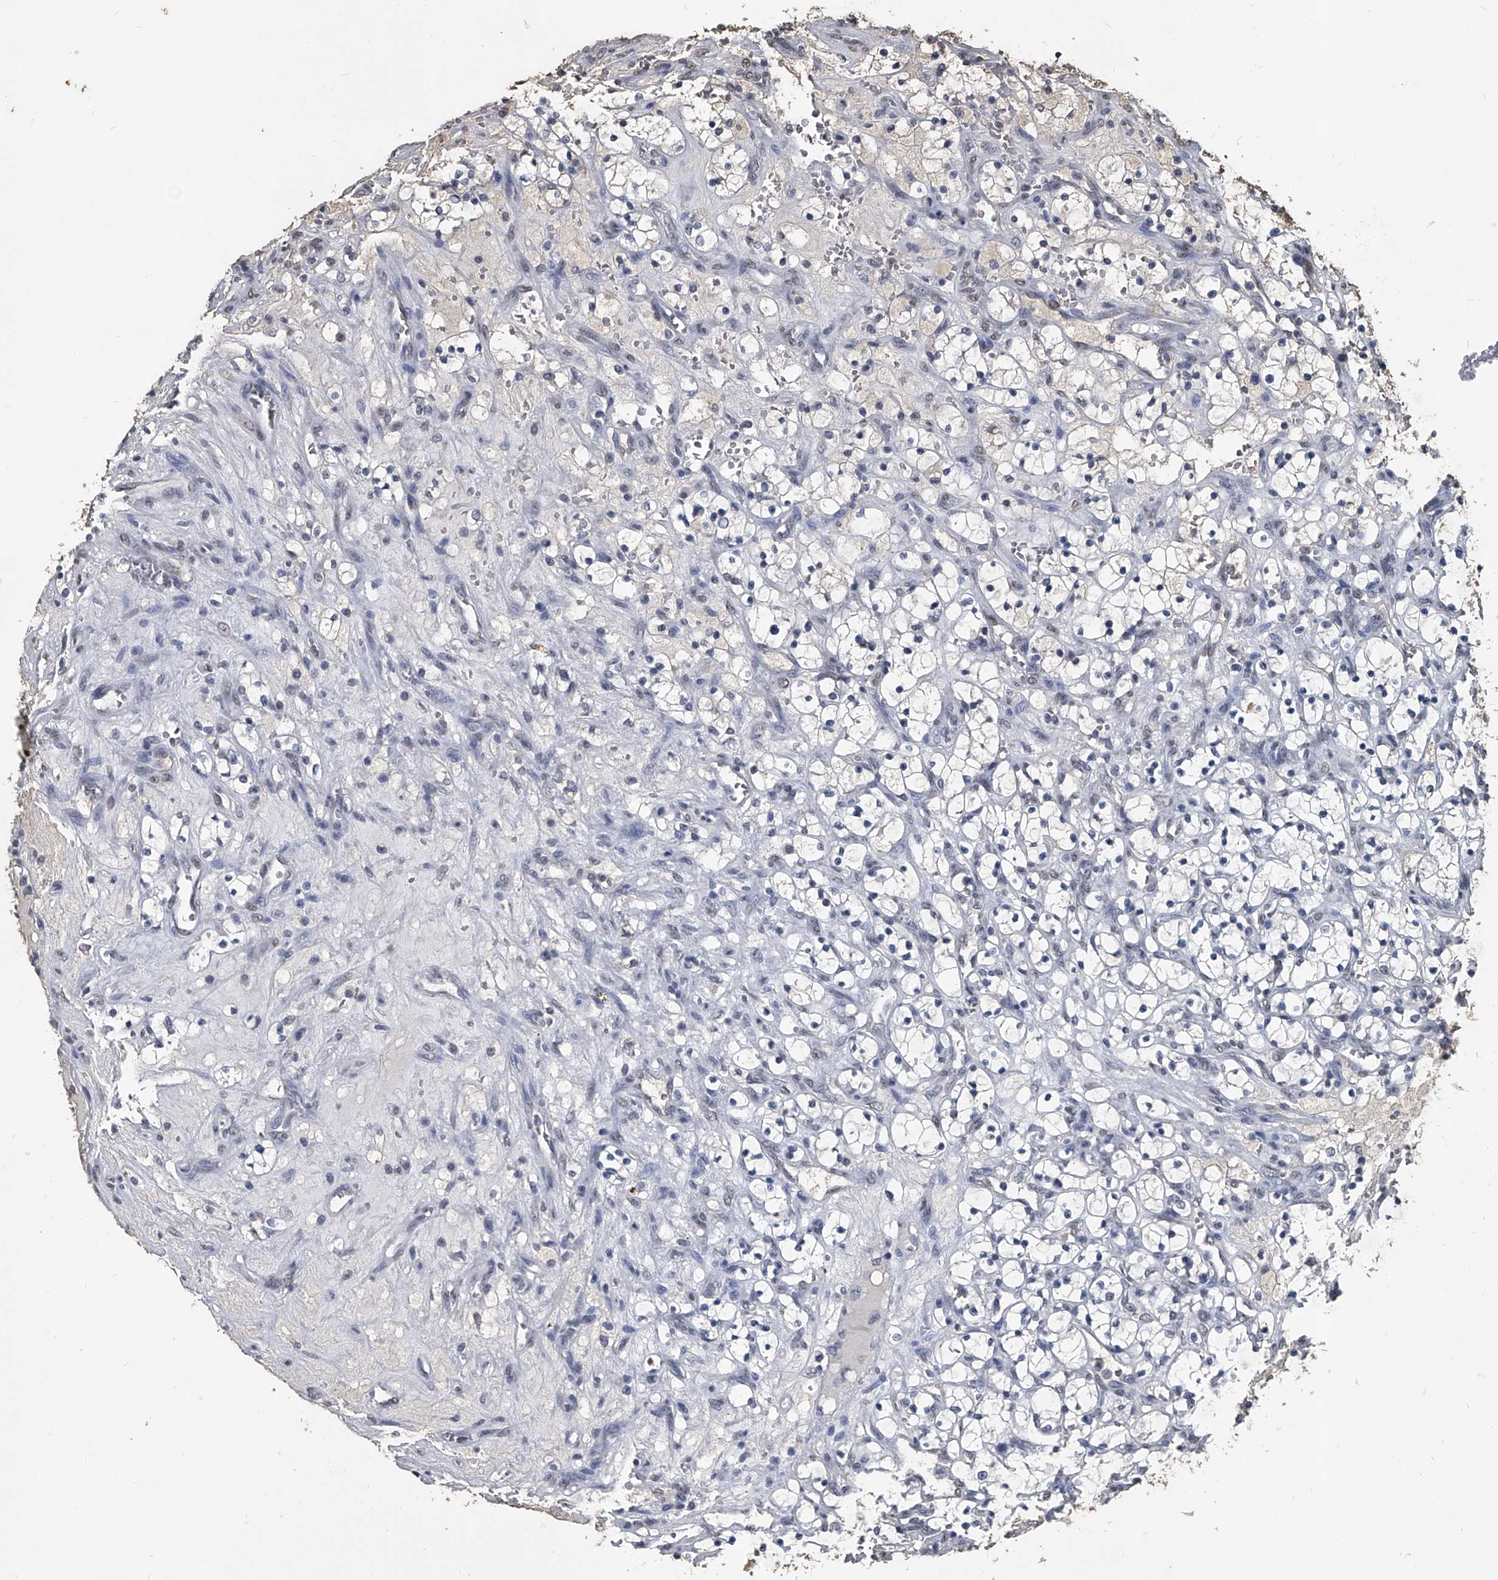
{"staining": {"intensity": "negative", "quantity": "none", "location": "none"}, "tissue": "renal cancer", "cell_type": "Tumor cells", "image_type": "cancer", "snomed": [{"axis": "morphology", "description": "Adenocarcinoma, NOS"}, {"axis": "topography", "description": "Kidney"}], "caption": "Immunohistochemistry of renal cancer (adenocarcinoma) exhibits no positivity in tumor cells. (DAB immunohistochemistry visualized using brightfield microscopy, high magnification).", "gene": "MATR3", "patient": {"sex": "female", "age": 69}}